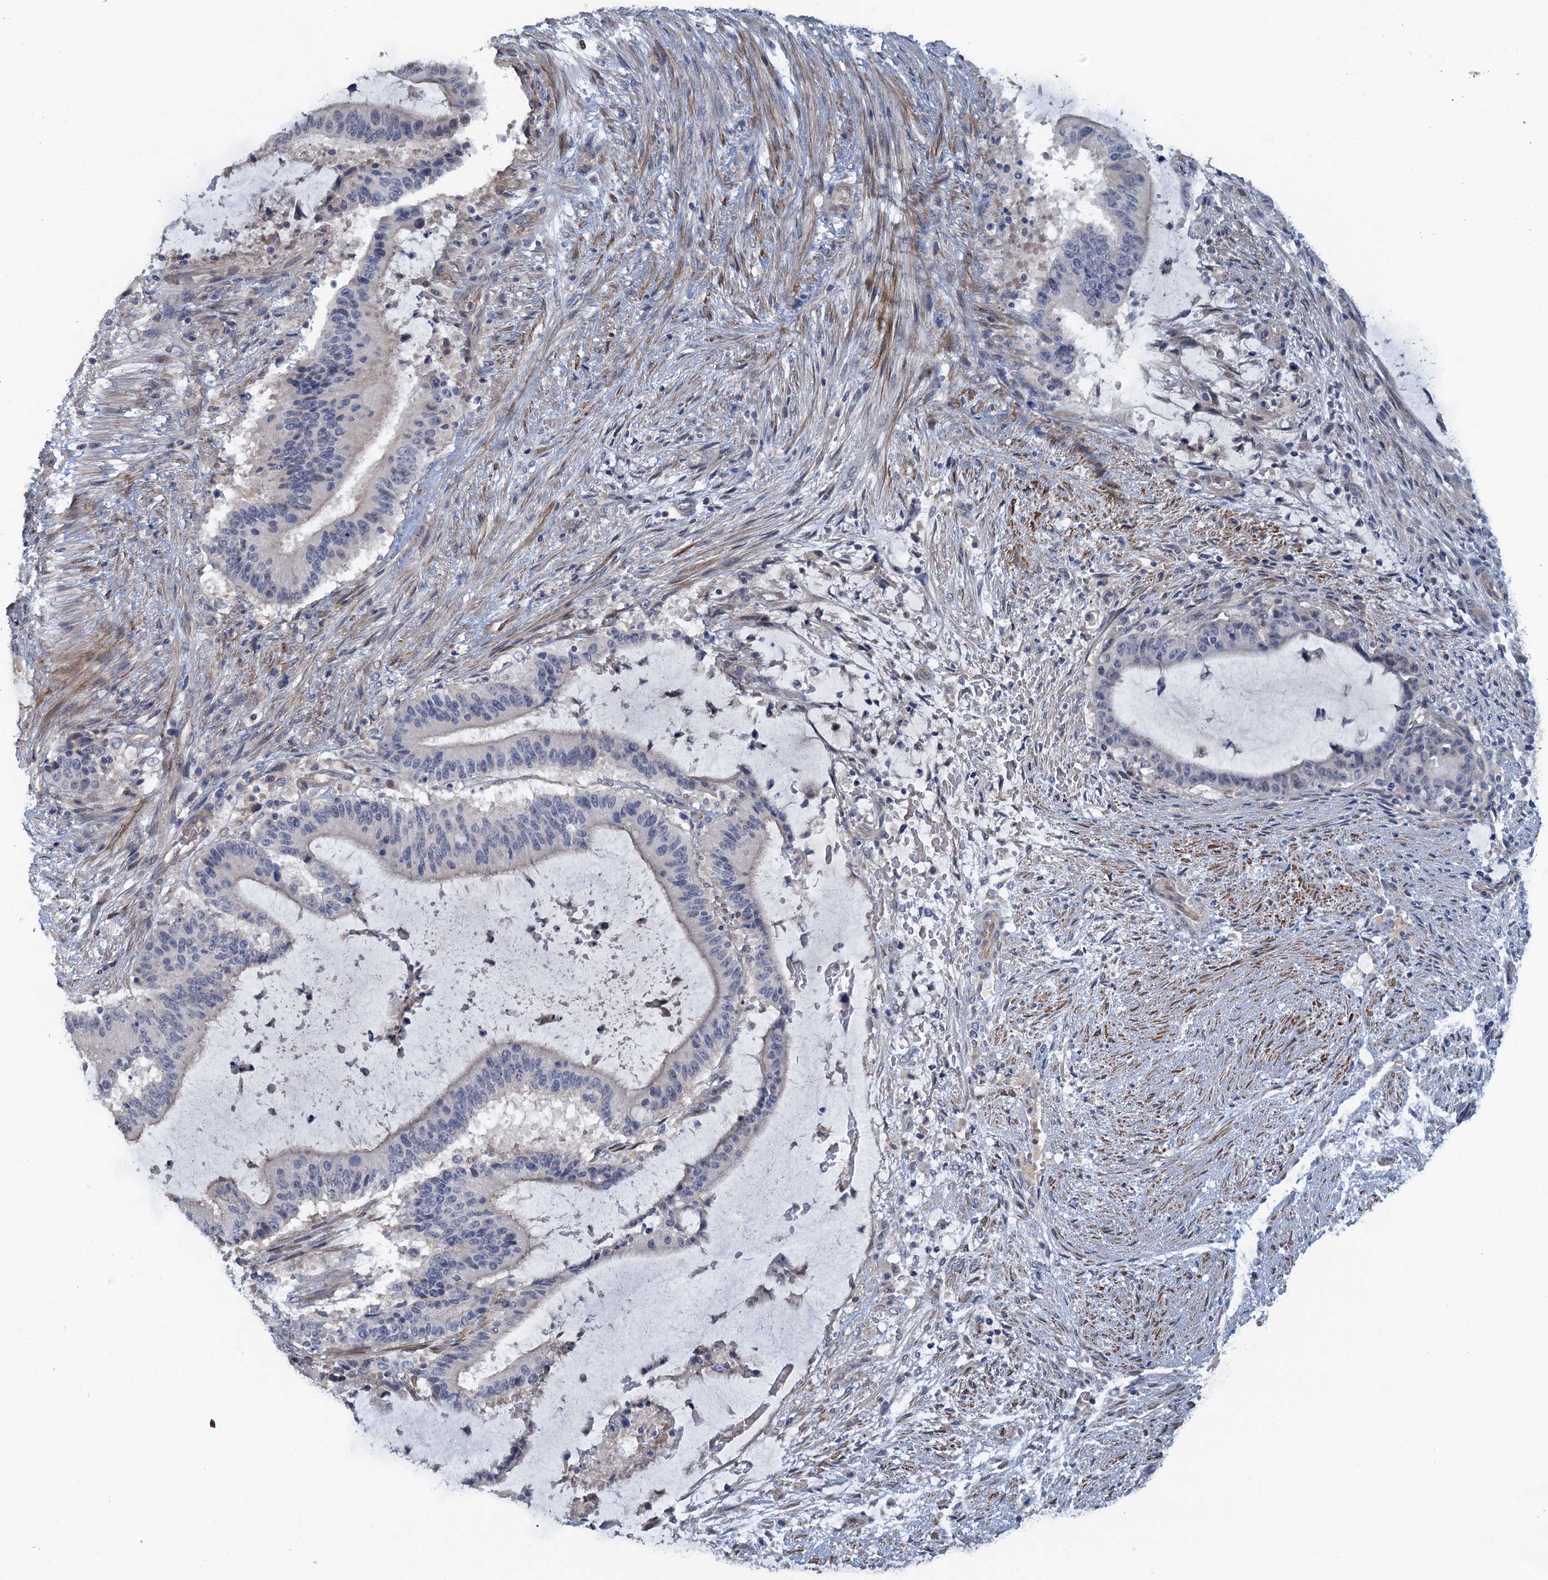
{"staining": {"intensity": "negative", "quantity": "none", "location": "none"}, "tissue": "liver cancer", "cell_type": "Tumor cells", "image_type": "cancer", "snomed": [{"axis": "morphology", "description": "Normal tissue, NOS"}, {"axis": "morphology", "description": "Cholangiocarcinoma"}, {"axis": "topography", "description": "Liver"}, {"axis": "topography", "description": "Peripheral nerve tissue"}], "caption": "Immunohistochemistry (IHC) histopathology image of neoplastic tissue: cholangiocarcinoma (liver) stained with DAB (3,3'-diaminobenzidine) demonstrates no significant protein expression in tumor cells. Brightfield microscopy of IHC stained with DAB (brown) and hematoxylin (blue), captured at high magnification.", "gene": "MYO16", "patient": {"sex": "female", "age": 73}}